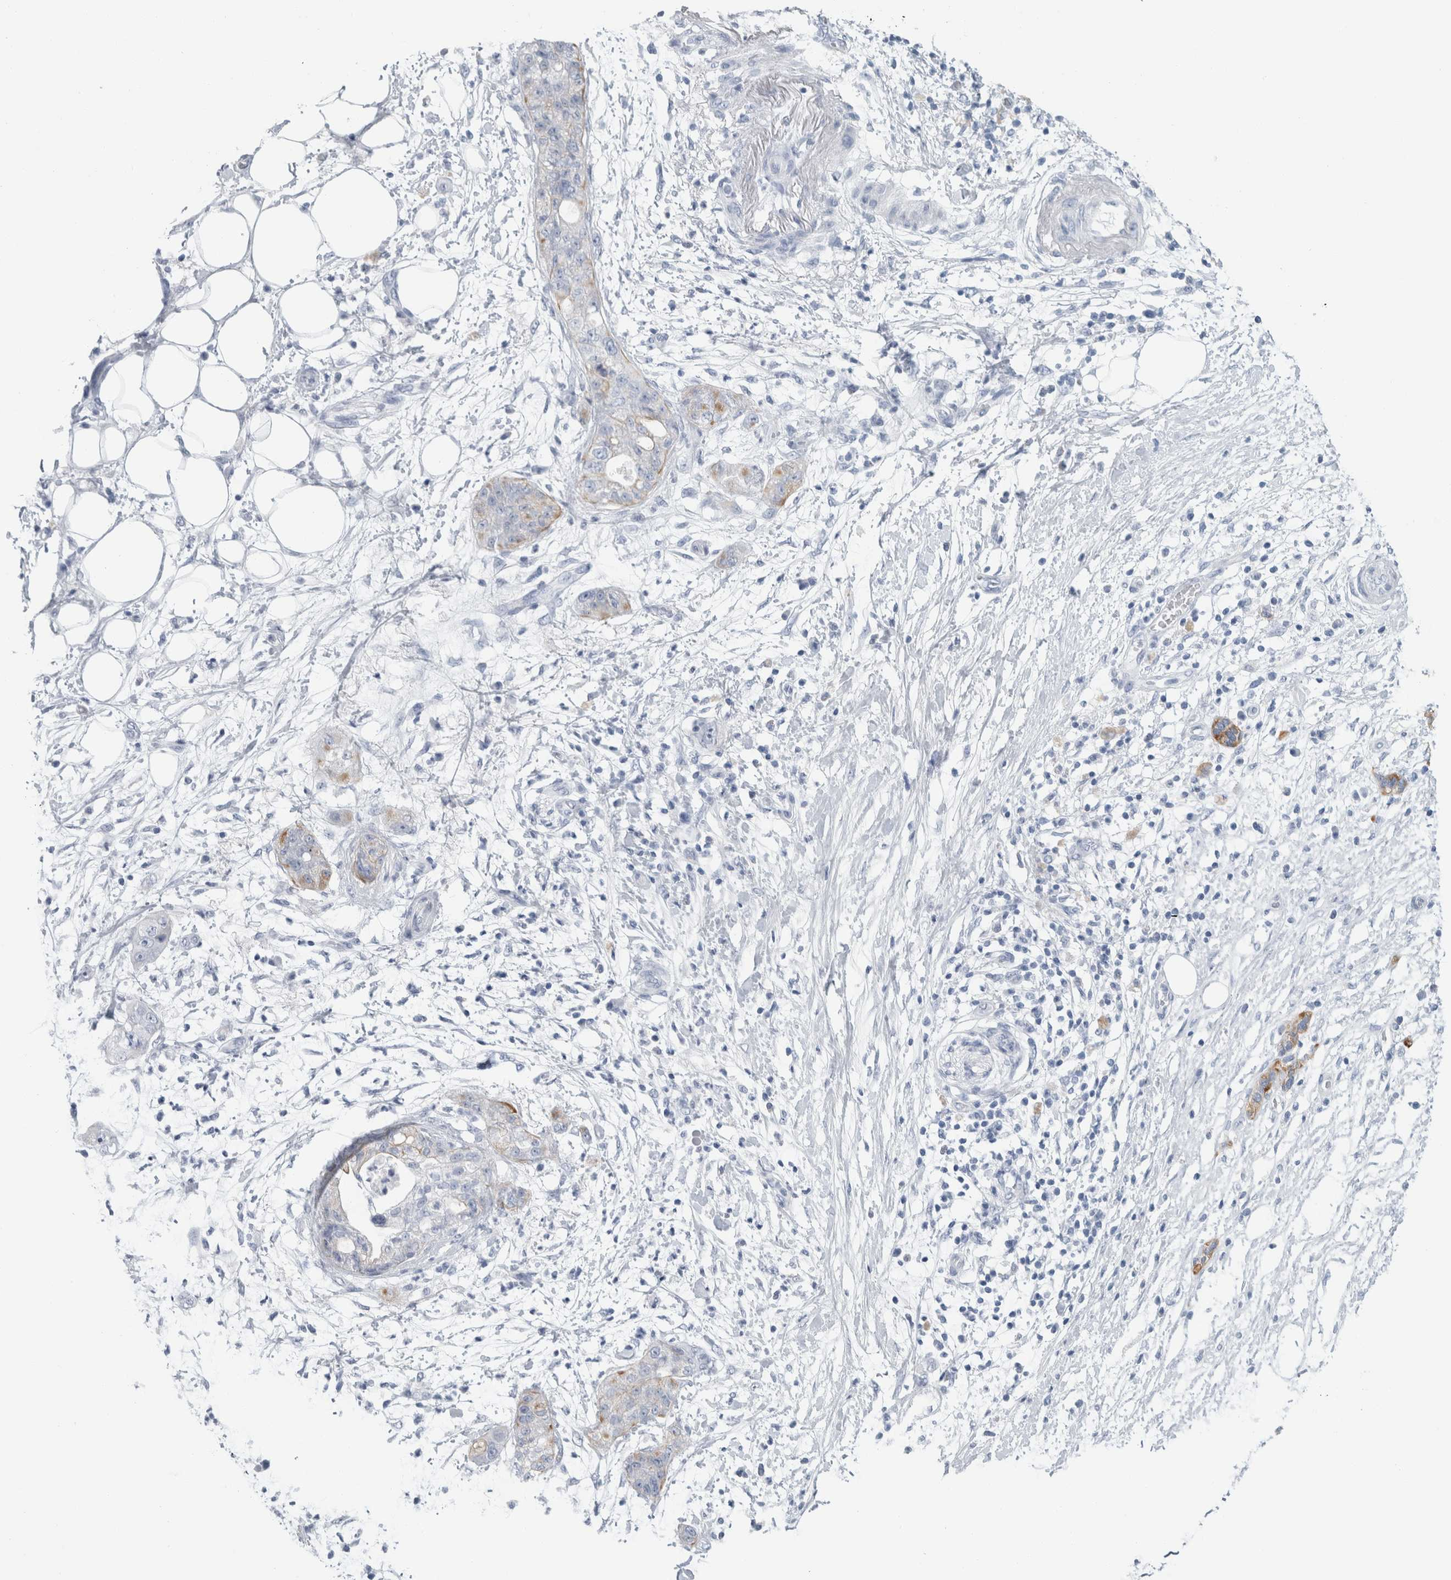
{"staining": {"intensity": "negative", "quantity": "none", "location": "none"}, "tissue": "pancreatic cancer", "cell_type": "Tumor cells", "image_type": "cancer", "snomed": [{"axis": "morphology", "description": "Adenocarcinoma, NOS"}, {"axis": "topography", "description": "Pancreas"}], "caption": "Immunohistochemistry photomicrograph of human pancreatic adenocarcinoma stained for a protein (brown), which displays no staining in tumor cells.", "gene": "RPH3AL", "patient": {"sex": "female", "age": 78}}